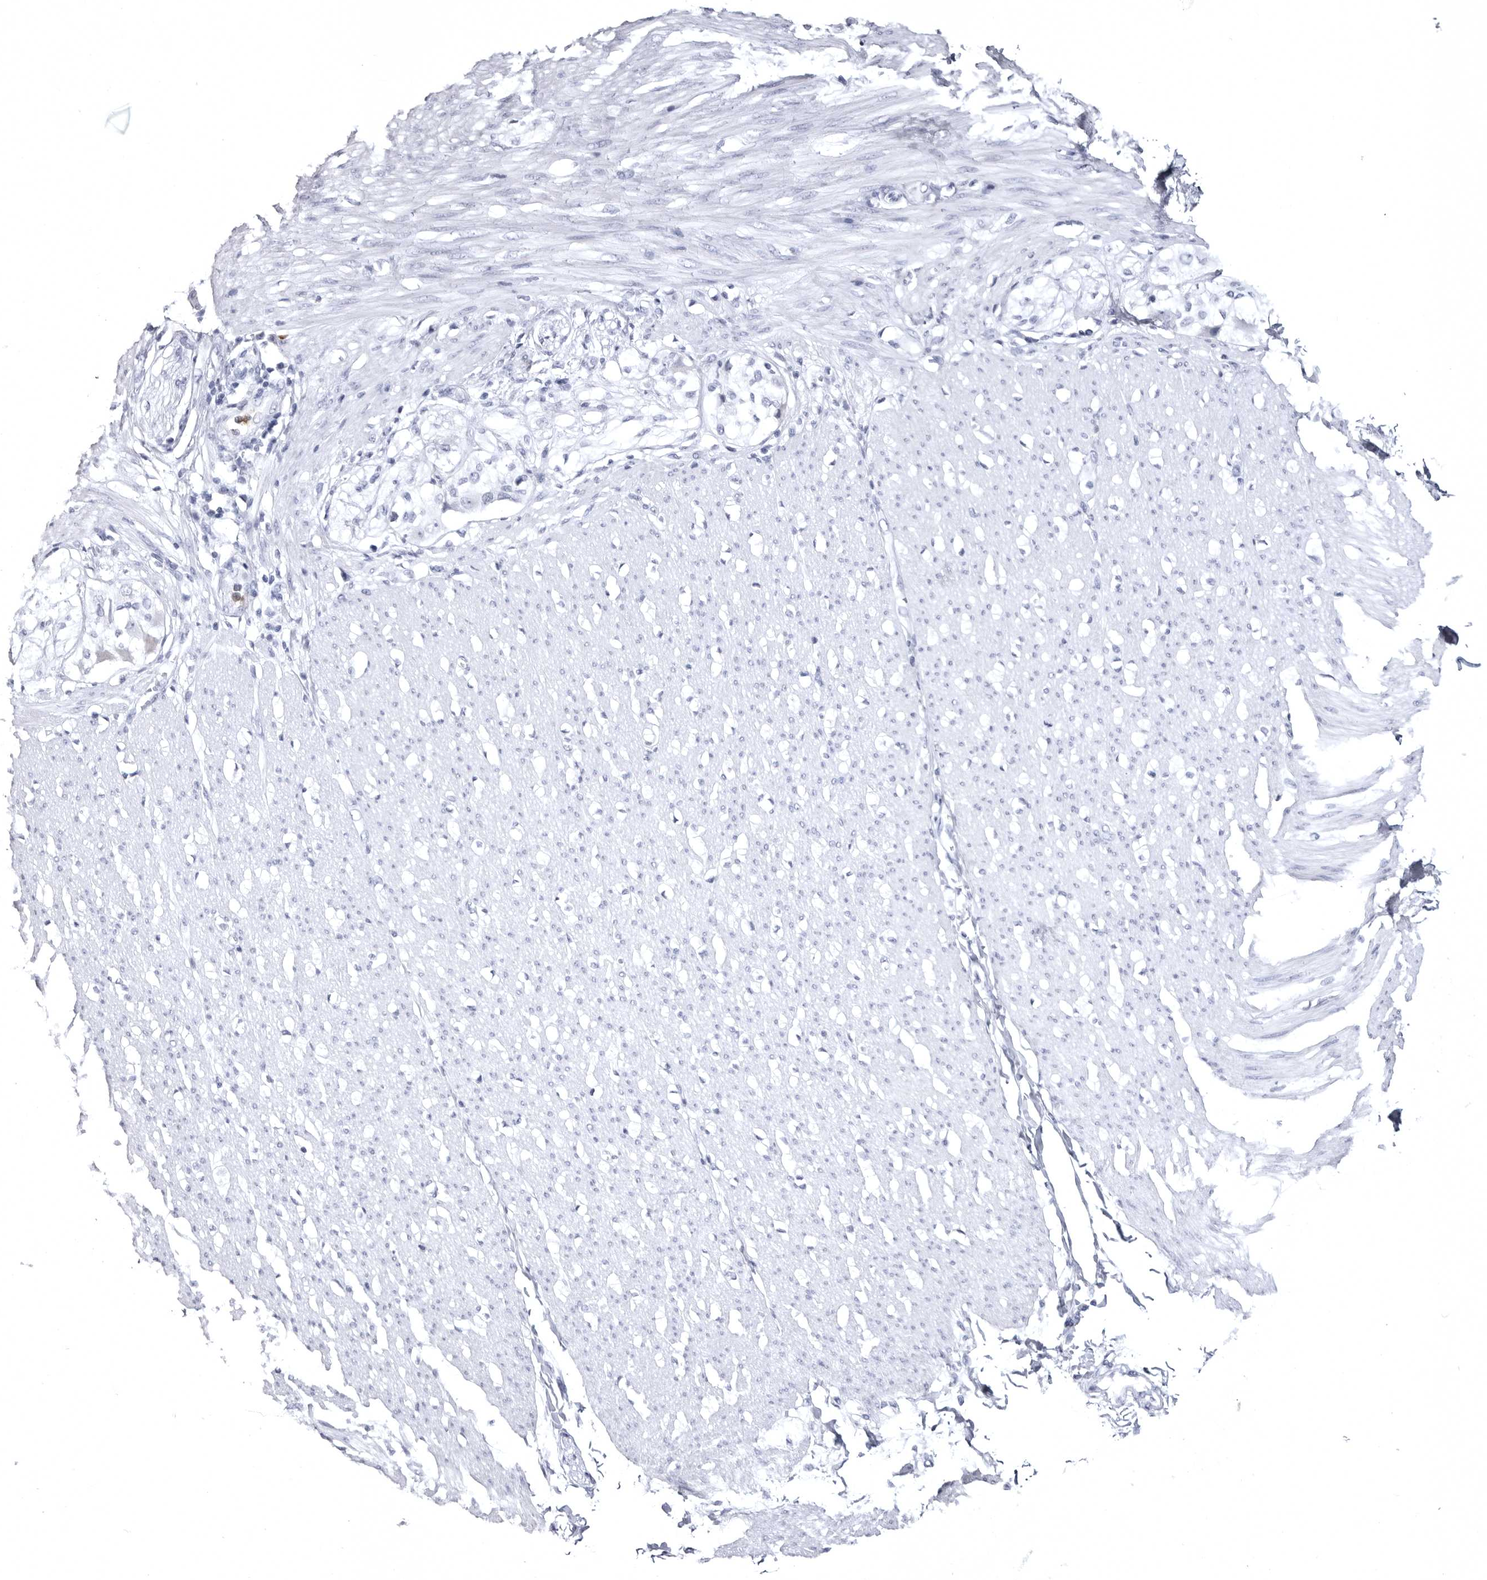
{"staining": {"intensity": "negative", "quantity": "none", "location": "none"}, "tissue": "smooth muscle", "cell_type": "Smooth muscle cells", "image_type": "normal", "snomed": [{"axis": "morphology", "description": "Normal tissue, NOS"}, {"axis": "morphology", "description": "Adenocarcinoma, NOS"}, {"axis": "topography", "description": "Colon"}, {"axis": "topography", "description": "Peripheral nerve tissue"}], "caption": "This is a histopathology image of immunohistochemistry (IHC) staining of benign smooth muscle, which shows no staining in smooth muscle cells. (DAB IHC visualized using brightfield microscopy, high magnification).", "gene": "STAP2", "patient": {"sex": "male", "age": 14}}